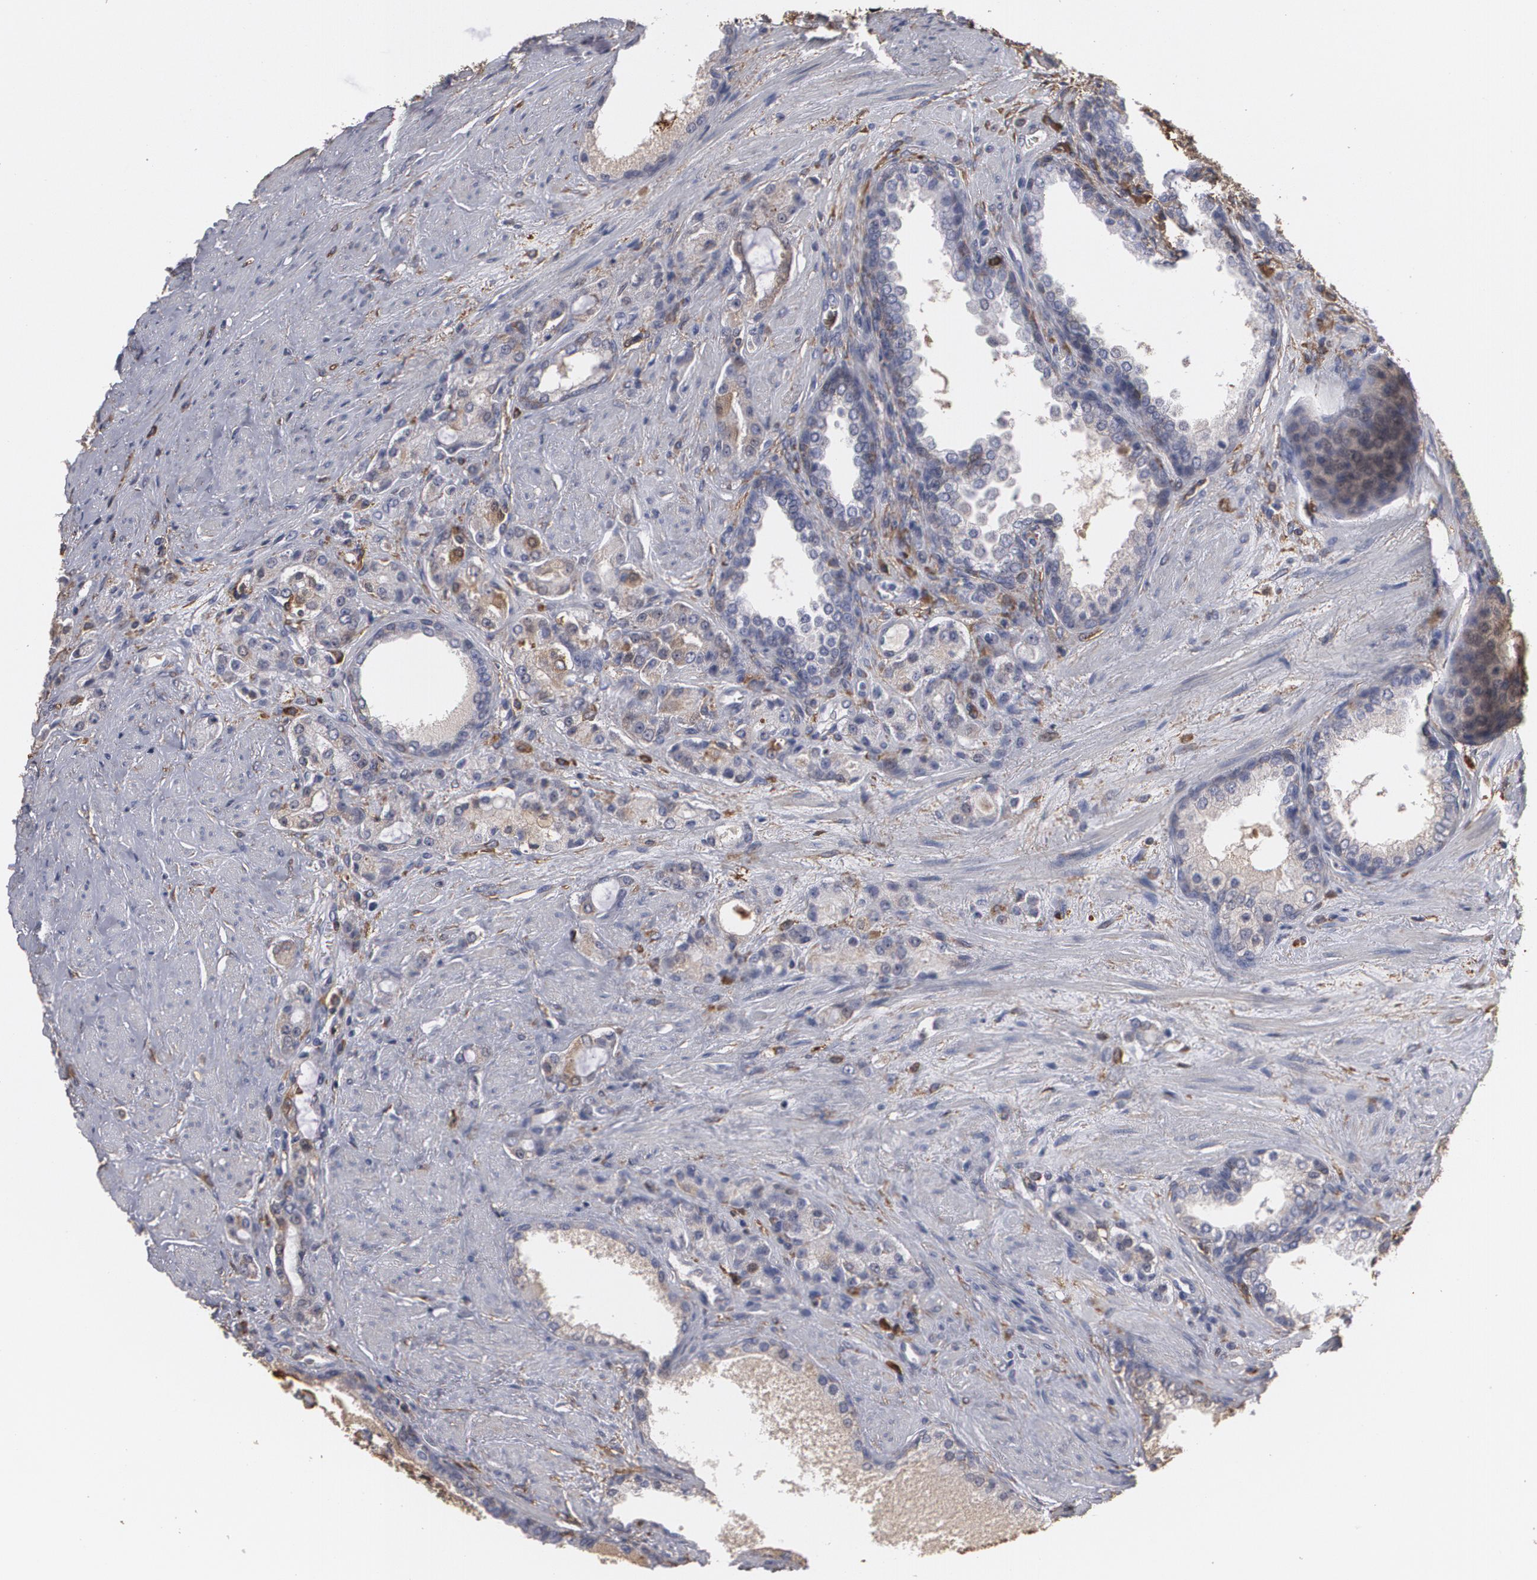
{"staining": {"intensity": "weak", "quantity": "25%-75%", "location": "cytoplasmic/membranous"}, "tissue": "prostate cancer", "cell_type": "Tumor cells", "image_type": "cancer", "snomed": [{"axis": "morphology", "description": "Adenocarcinoma, Medium grade"}, {"axis": "topography", "description": "Prostate"}], "caption": "The micrograph demonstrates immunohistochemical staining of prostate adenocarcinoma (medium-grade). There is weak cytoplasmic/membranous positivity is appreciated in approximately 25%-75% of tumor cells.", "gene": "ODC1", "patient": {"sex": "male", "age": 72}}